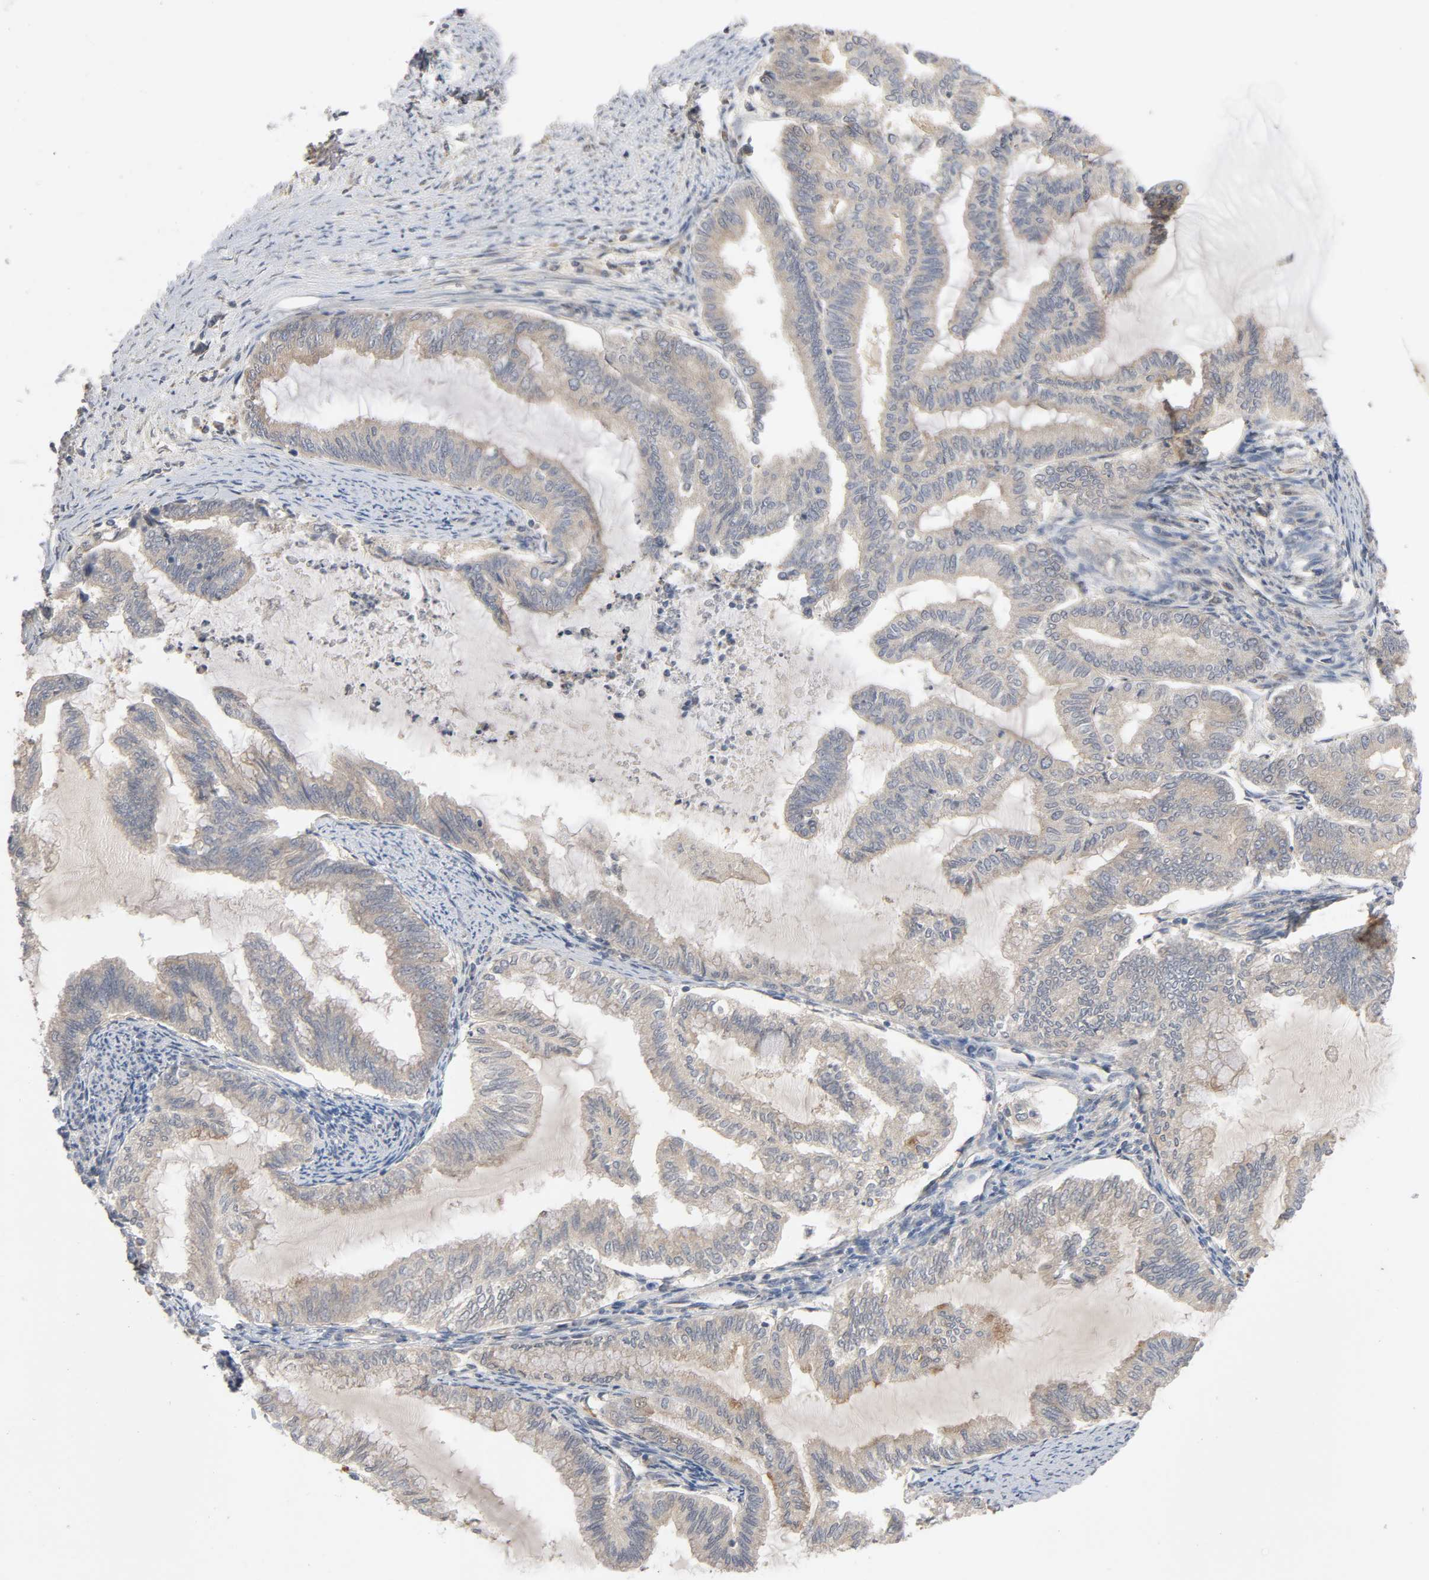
{"staining": {"intensity": "moderate", "quantity": "25%-75%", "location": "cytoplasmic/membranous"}, "tissue": "endometrial cancer", "cell_type": "Tumor cells", "image_type": "cancer", "snomed": [{"axis": "morphology", "description": "Adenocarcinoma, NOS"}, {"axis": "topography", "description": "Endometrium"}], "caption": "Tumor cells reveal moderate cytoplasmic/membranous positivity in approximately 25%-75% of cells in adenocarcinoma (endometrial).", "gene": "CPB2", "patient": {"sex": "female", "age": 79}}